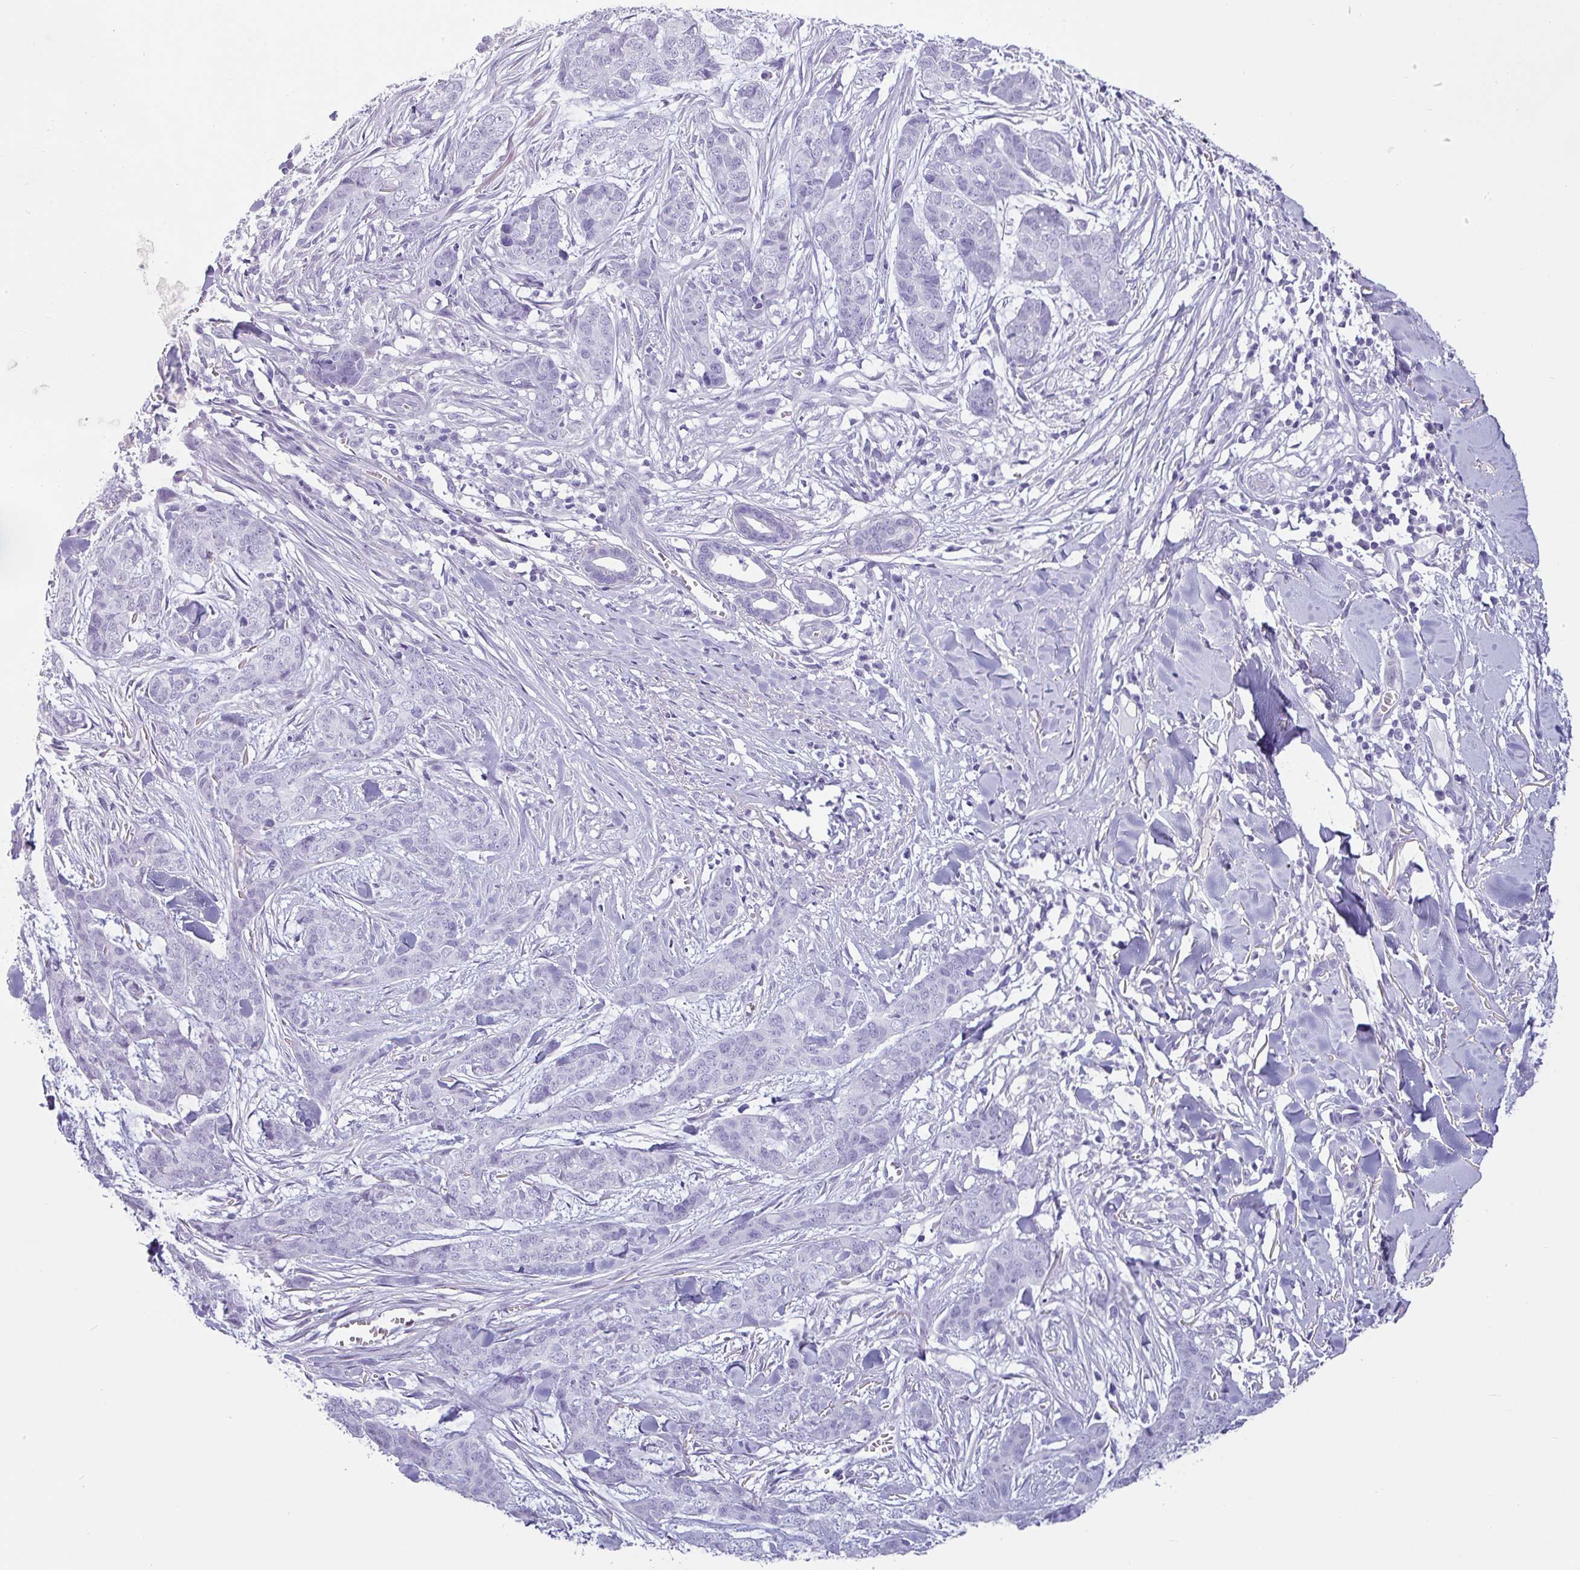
{"staining": {"intensity": "negative", "quantity": "none", "location": "none"}, "tissue": "skin cancer", "cell_type": "Tumor cells", "image_type": "cancer", "snomed": [{"axis": "morphology", "description": "Basal cell carcinoma"}, {"axis": "topography", "description": "Skin"}], "caption": "Protein analysis of basal cell carcinoma (skin) shows no significant positivity in tumor cells. (Immunohistochemistry, brightfield microscopy, high magnification).", "gene": "VCY1B", "patient": {"sex": "female", "age": 64}}